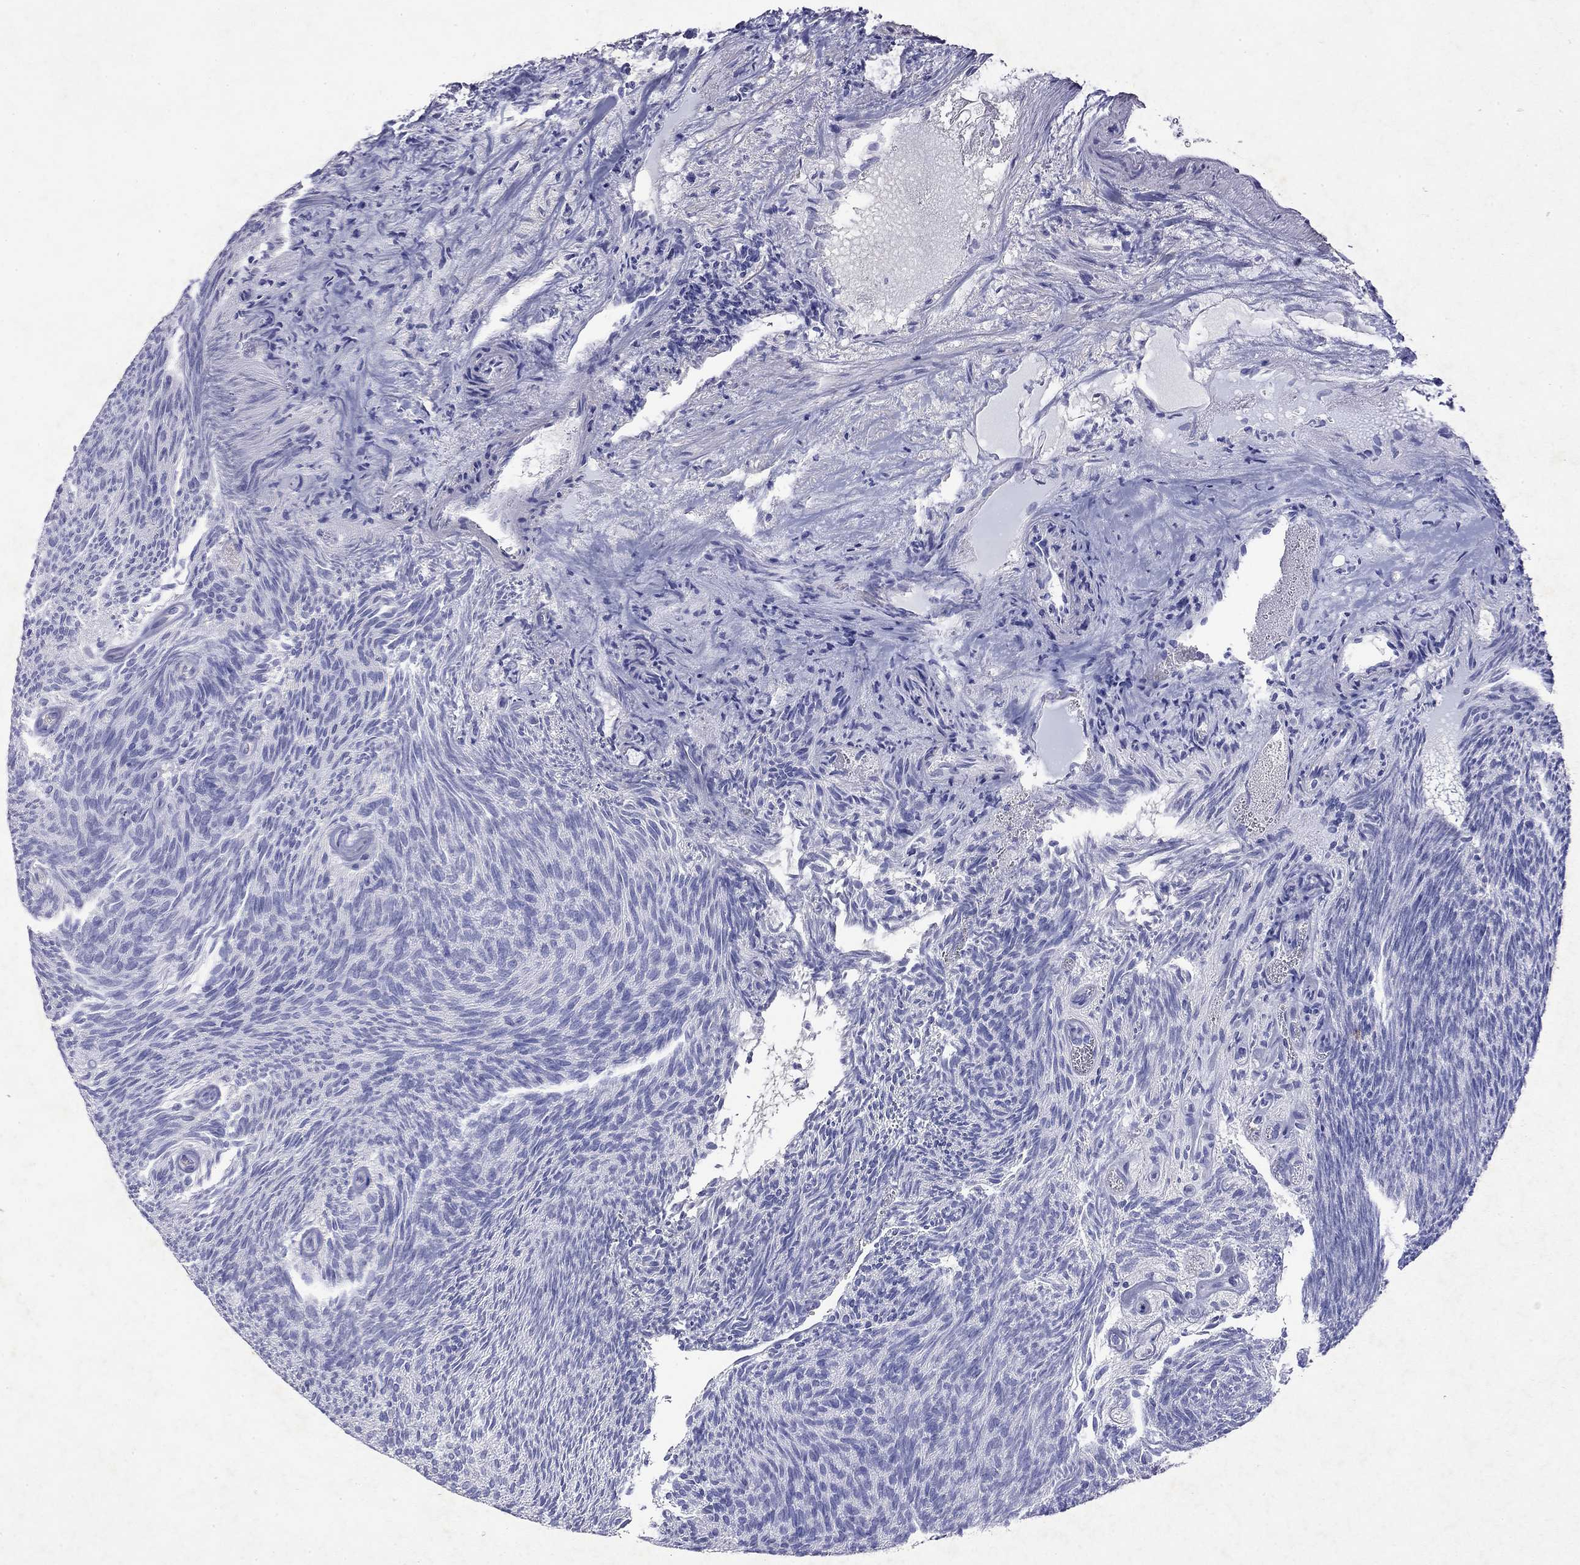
{"staining": {"intensity": "negative", "quantity": "none", "location": "none"}, "tissue": "urothelial cancer", "cell_type": "Tumor cells", "image_type": "cancer", "snomed": [{"axis": "morphology", "description": "Urothelial carcinoma, Low grade"}, {"axis": "topography", "description": "Urinary bladder"}], "caption": "An immunohistochemistry (IHC) image of low-grade urothelial carcinoma is shown. There is no staining in tumor cells of low-grade urothelial carcinoma.", "gene": "GNAT3", "patient": {"sex": "male", "age": 77}}